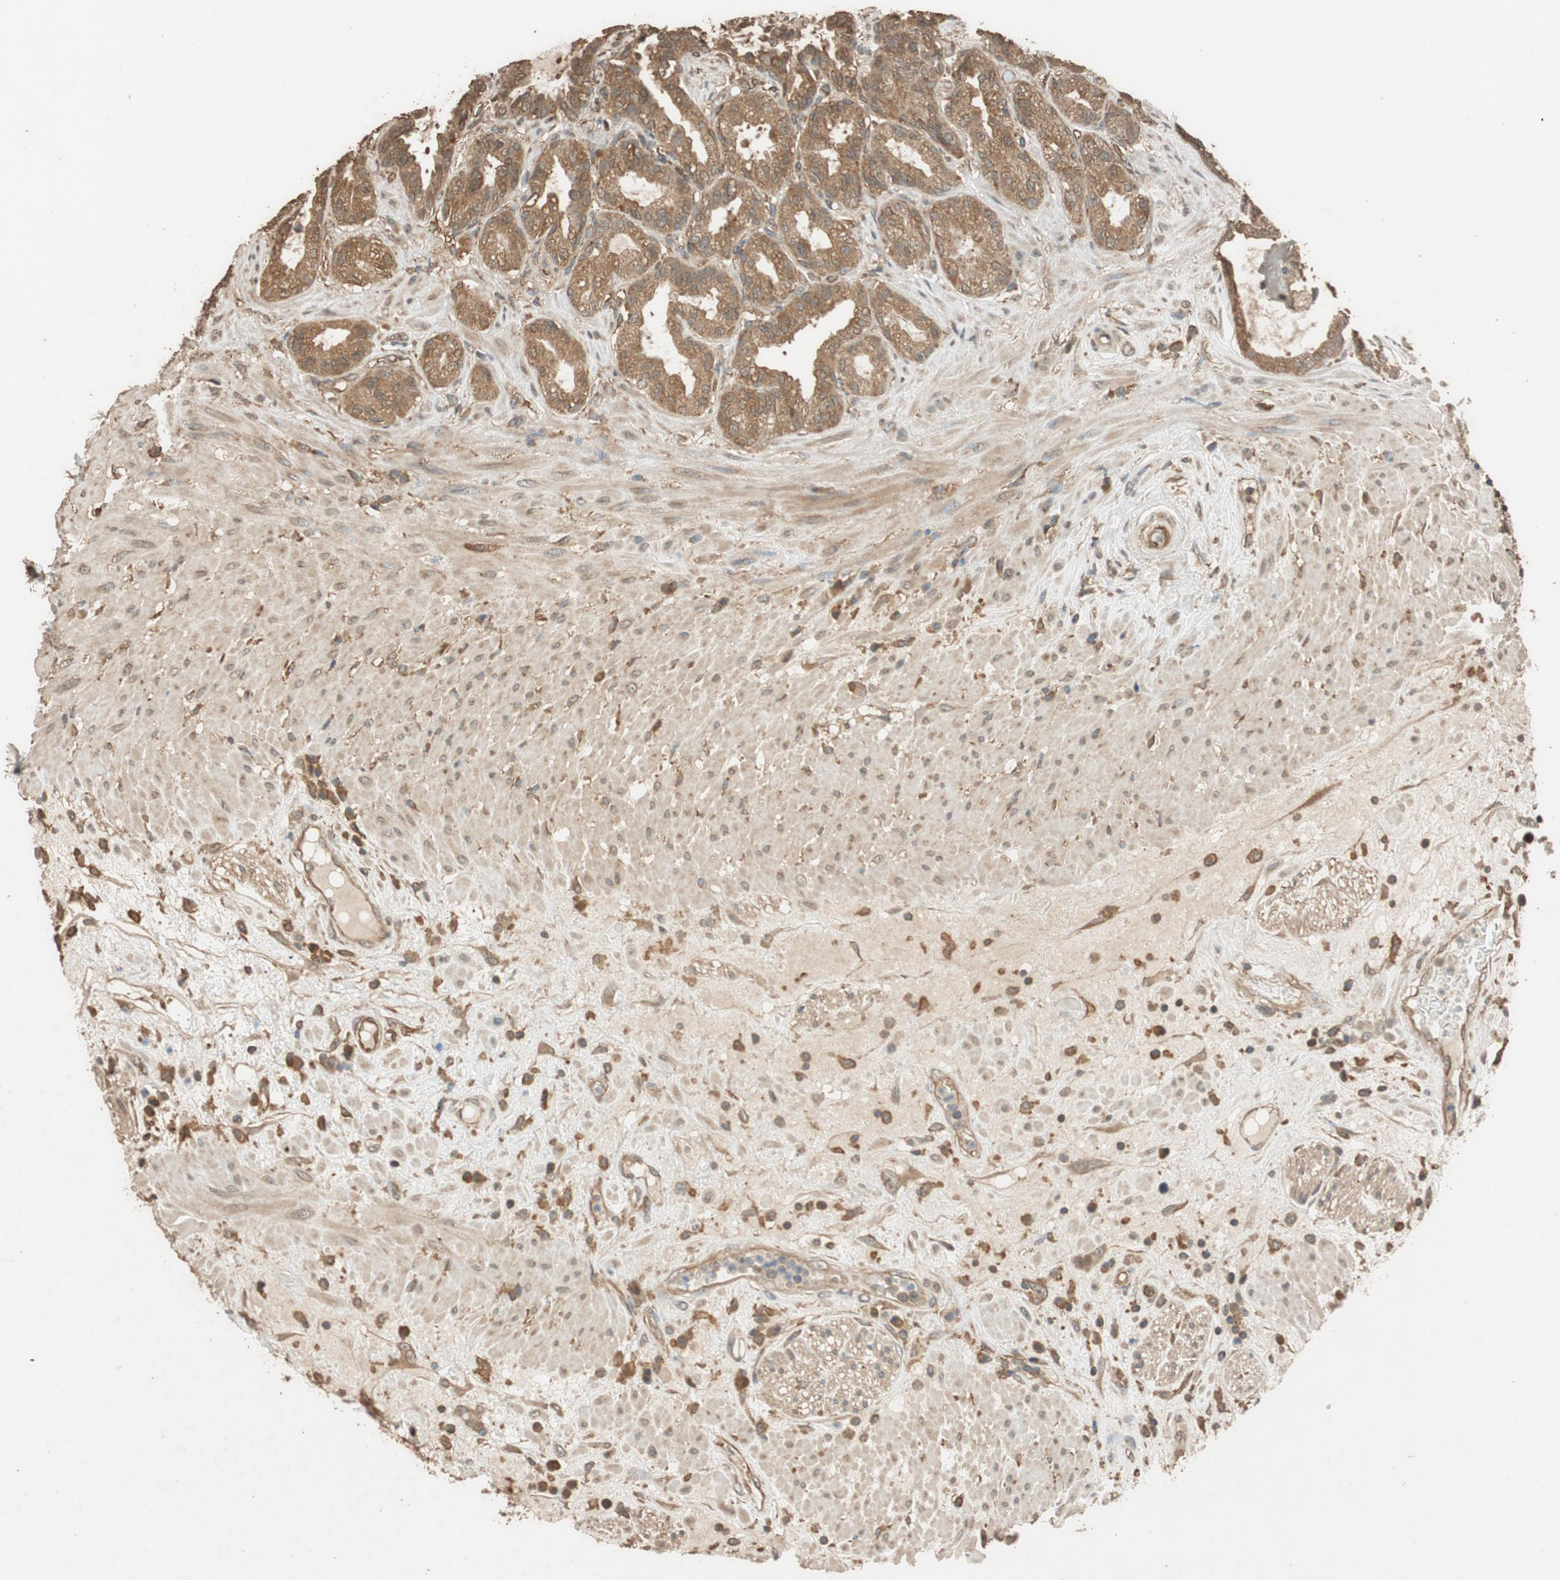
{"staining": {"intensity": "moderate", "quantity": ">75%", "location": "cytoplasmic/membranous"}, "tissue": "seminal vesicle", "cell_type": "Glandular cells", "image_type": "normal", "snomed": [{"axis": "morphology", "description": "Normal tissue, NOS"}, {"axis": "topography", "description": "Seminal veicle"}], "caption": "A medium amount of moderate cytoplasmic/membranous expression is identified in about >75% of glandular cells in normal seminal vesicle.", "gene": "MST1R", "patient": {"sex": "male", "age": 61}}